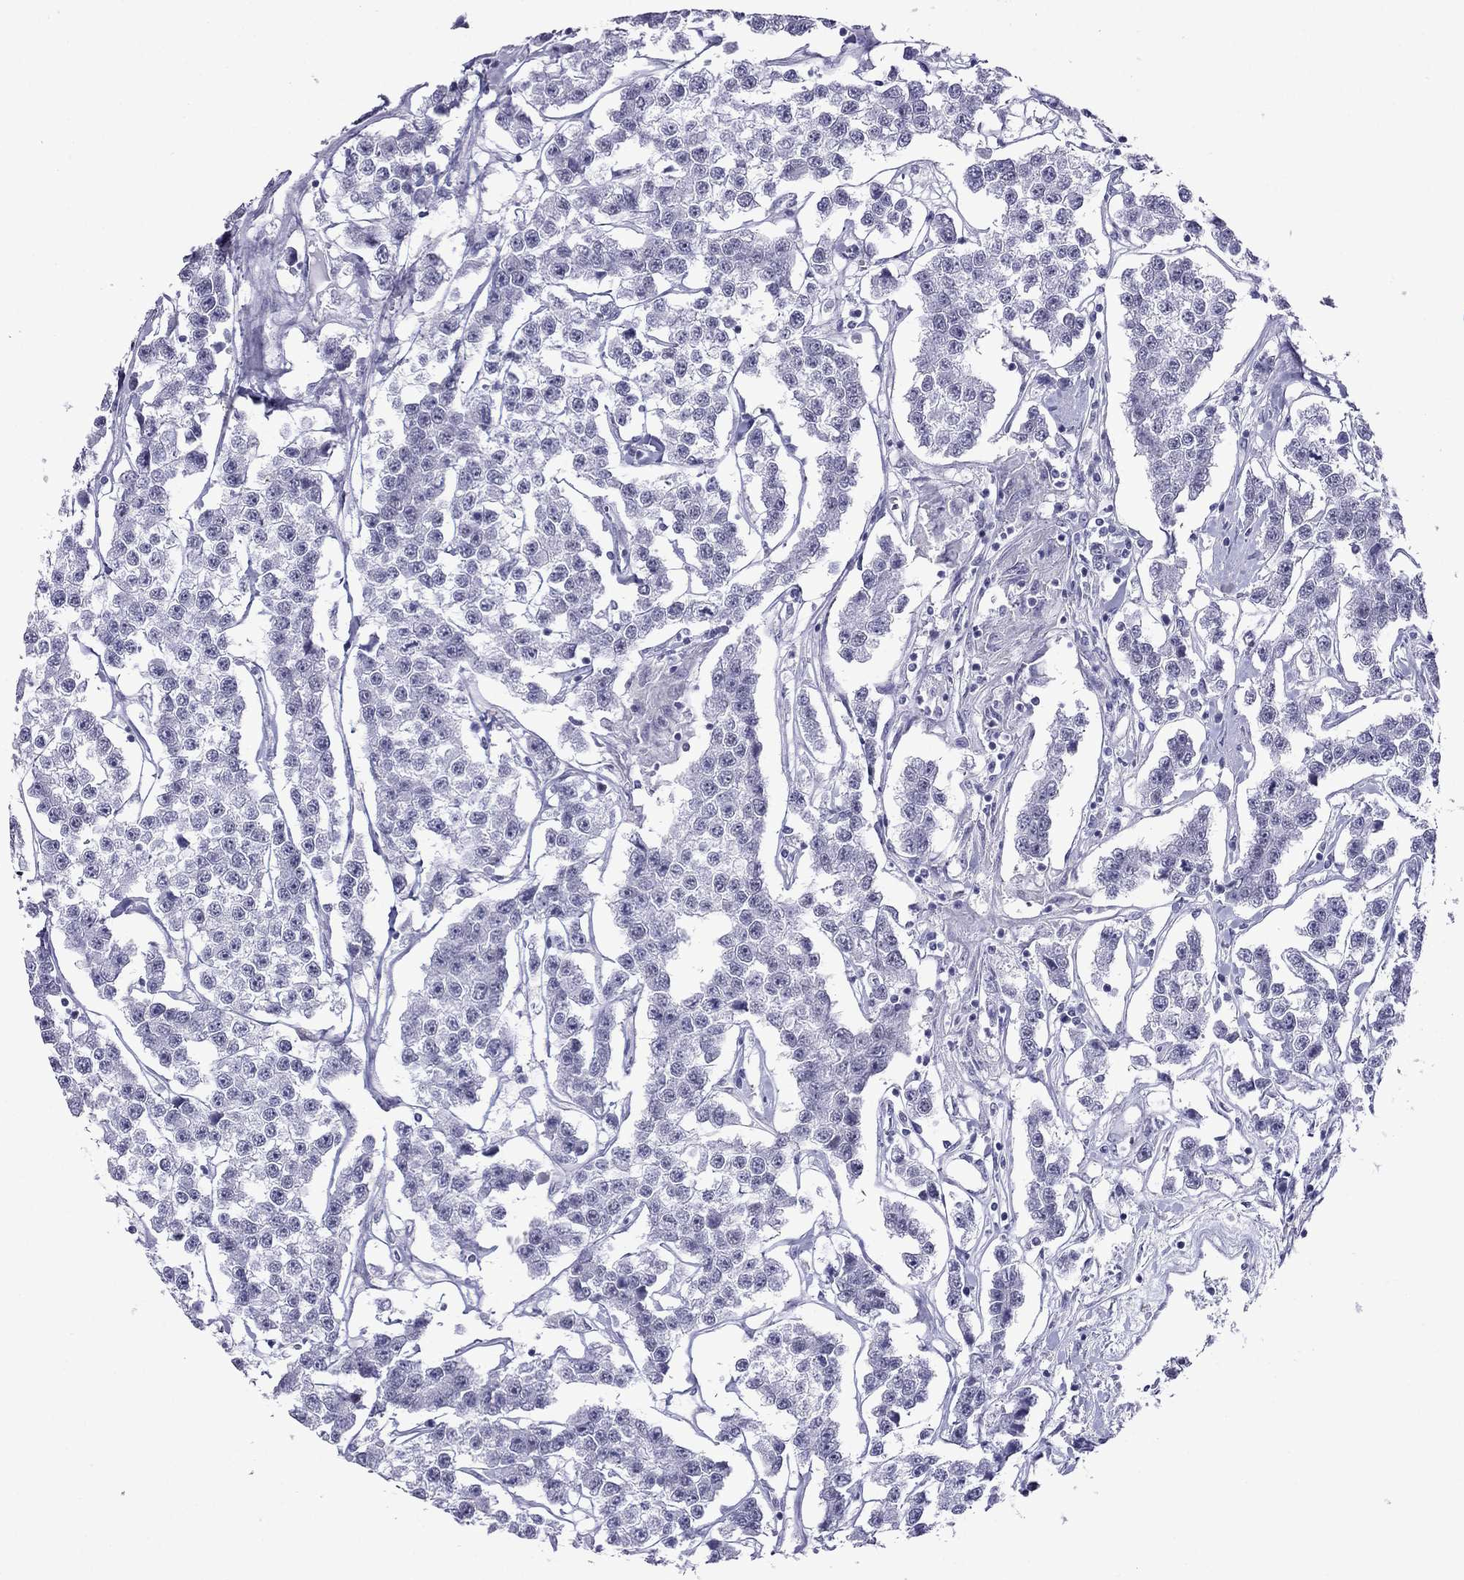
{"staining": {"intensity": "negative", "quantity": "none", "location": "none"}, "tissue": "testis cancer", "cell_type": "Tumor cells", "image_type": "cancer", "snomed": [{"axis": "morphology", "description": "Seminoma, NOS"}, {"axis": "topography", "description": "Testis"}], "caption": "An immunohistochemistry (IHC) histopathology image of testis cancer is shown. There is no staining in tumor cells of testis cancer.", "gene": "MYLK3", "patient": {"sex": "male", "age": 59}}